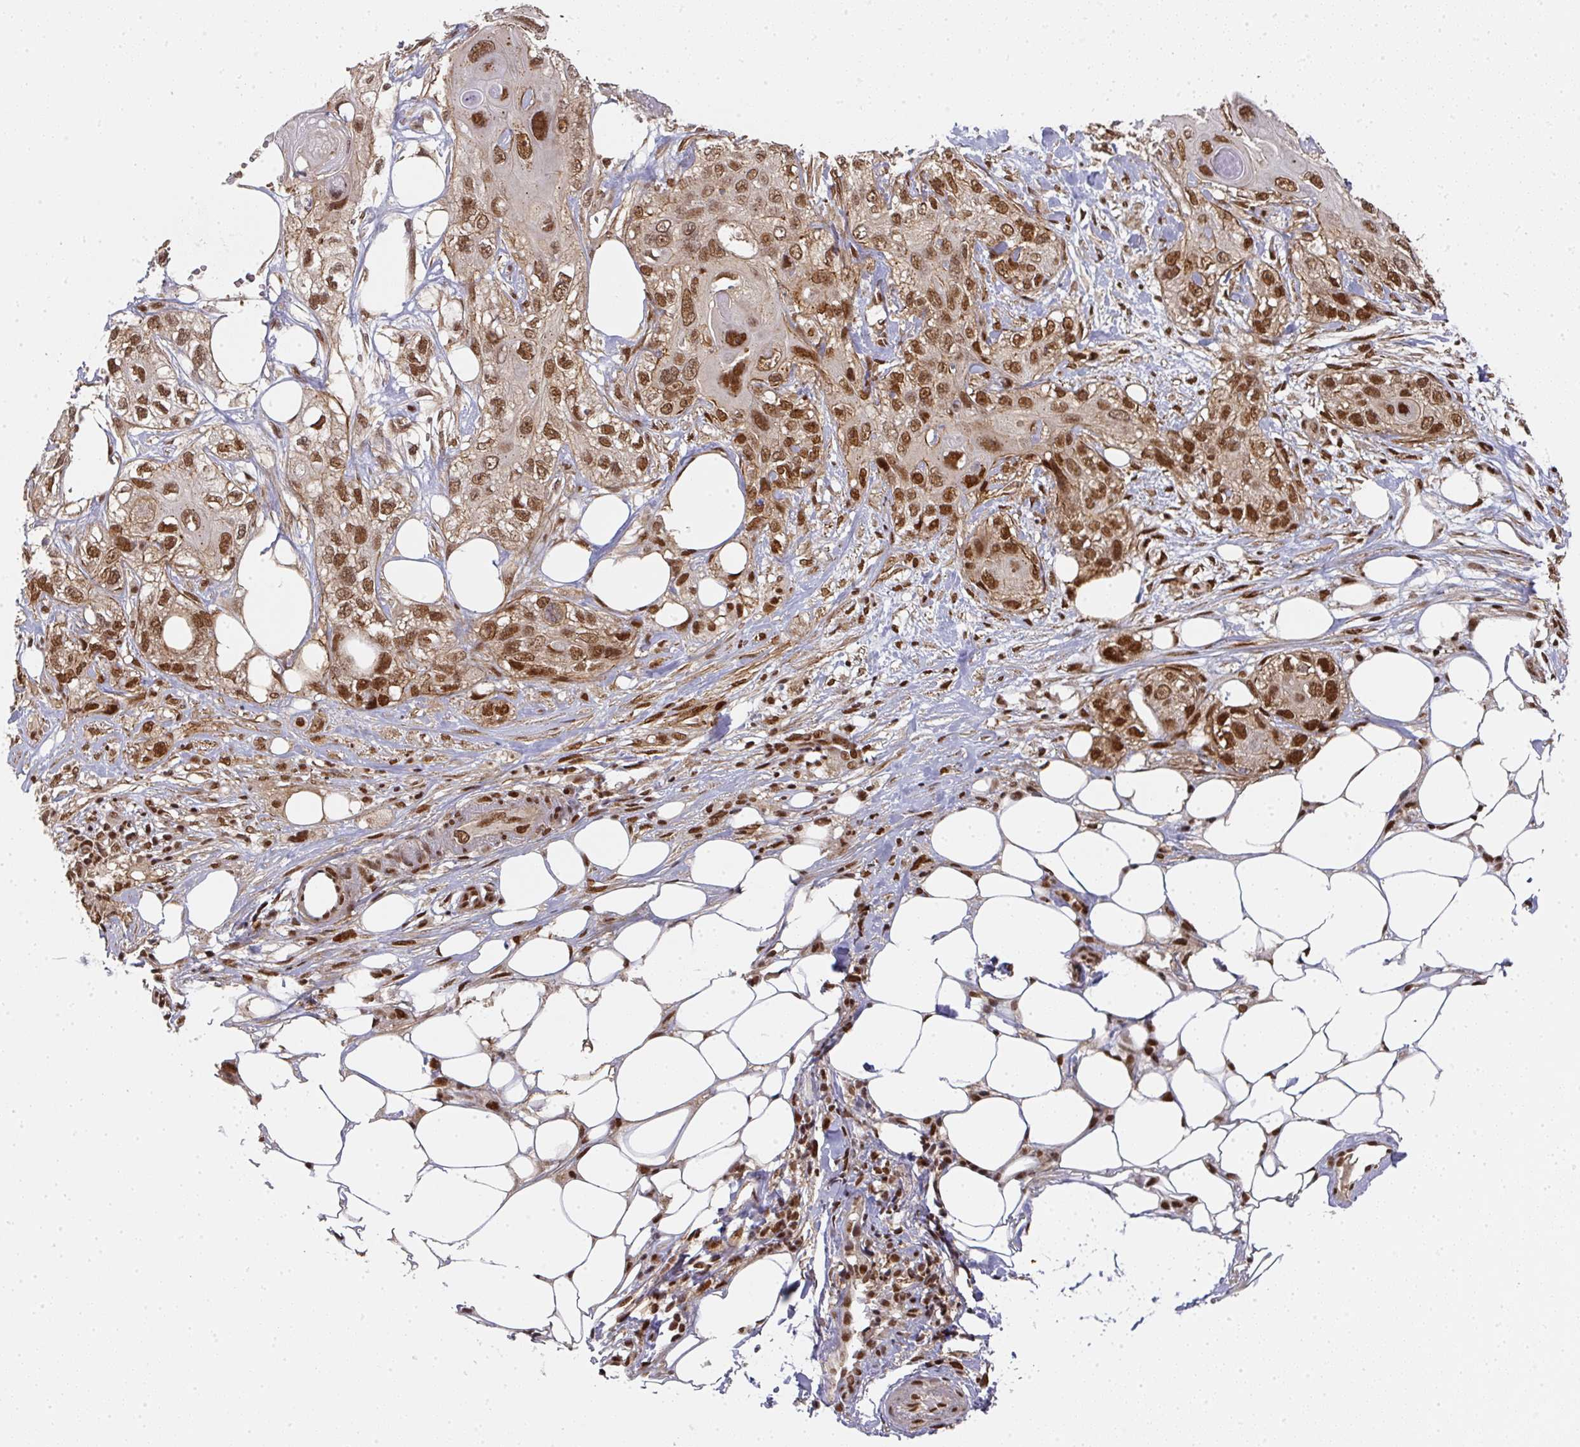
{"staining": {"intensity": "moderate", "quantity": ">75%", "location": "nuclear"}, "tissue": "skin cancer", "cell_type": "Tumor cells", "image_type": "cancer", "snomed": [{"axis": "morphology", "description": "Normal tissue, NOS"}, {"axis": "morphology", "description": "Squamous cell carcinoma, NOS"}, {"axis": "topography", "description": "Skin"}], "caption": "IHC (DAB) staining of skin squamous cell carcinoma exhibits moderate nuclear protein positivity in approximately >75% of tumor cells. (DAB IHC, brown staining for protein, blue staining for nuclei).", "gene": "DIDO1", "patient": {"sex": "male", "age": 72}}